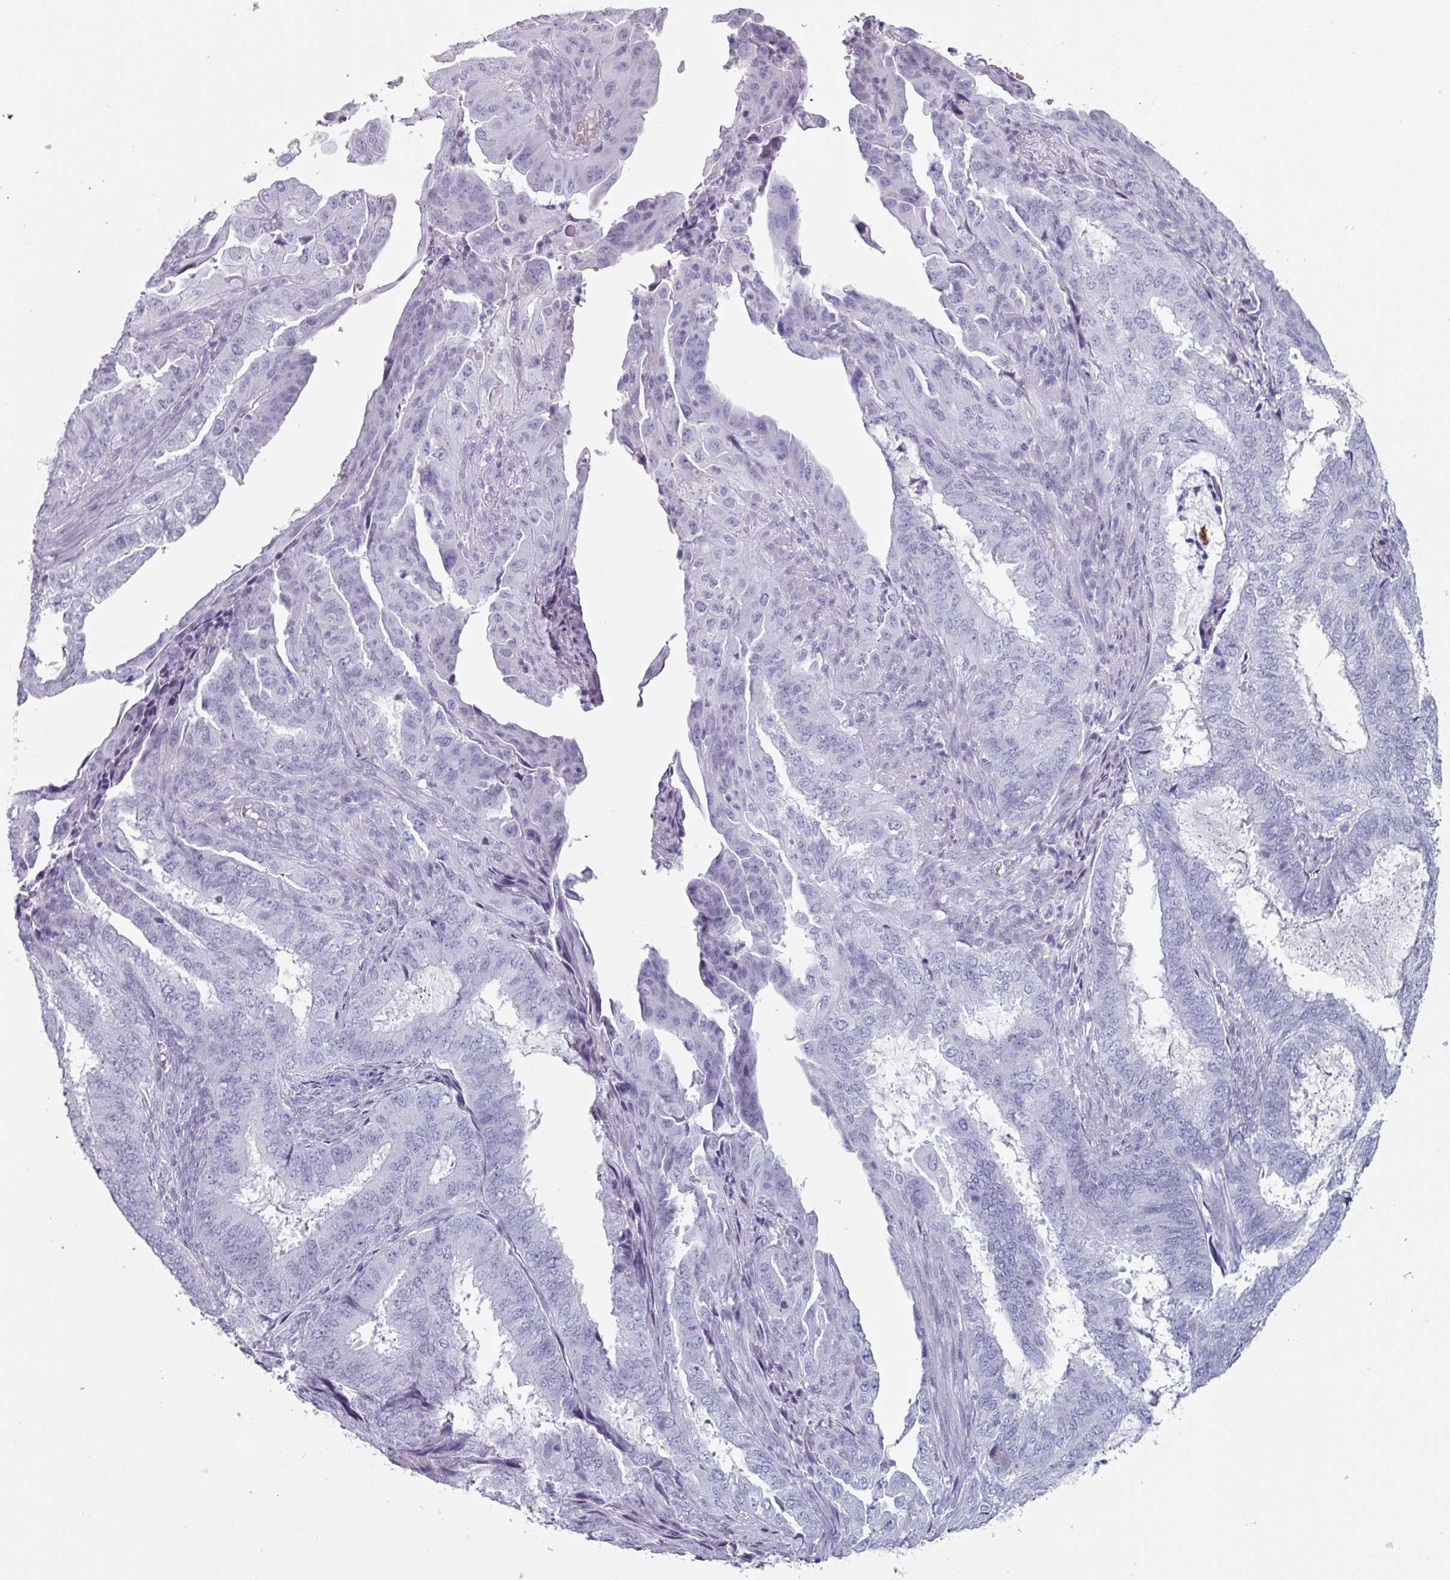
{"staining": {"intensity": "negative", "quantity": "none", "location": "none"}, "tissue": "endometrial cancer", "cell_type": "Tumor cells", "image_type": "cancer", "snomed": [{"axis": "morphology", "description": "Adenocarcinoma, NOS"}, {"axis": "topography", "description": "Endometrium"}], "caption": "Tumor cells are negative for brown protein staining in endometrial adenocarcinoma.", "gene": "SLC35G2", "patient": {"sex": "female", "age": 51}}